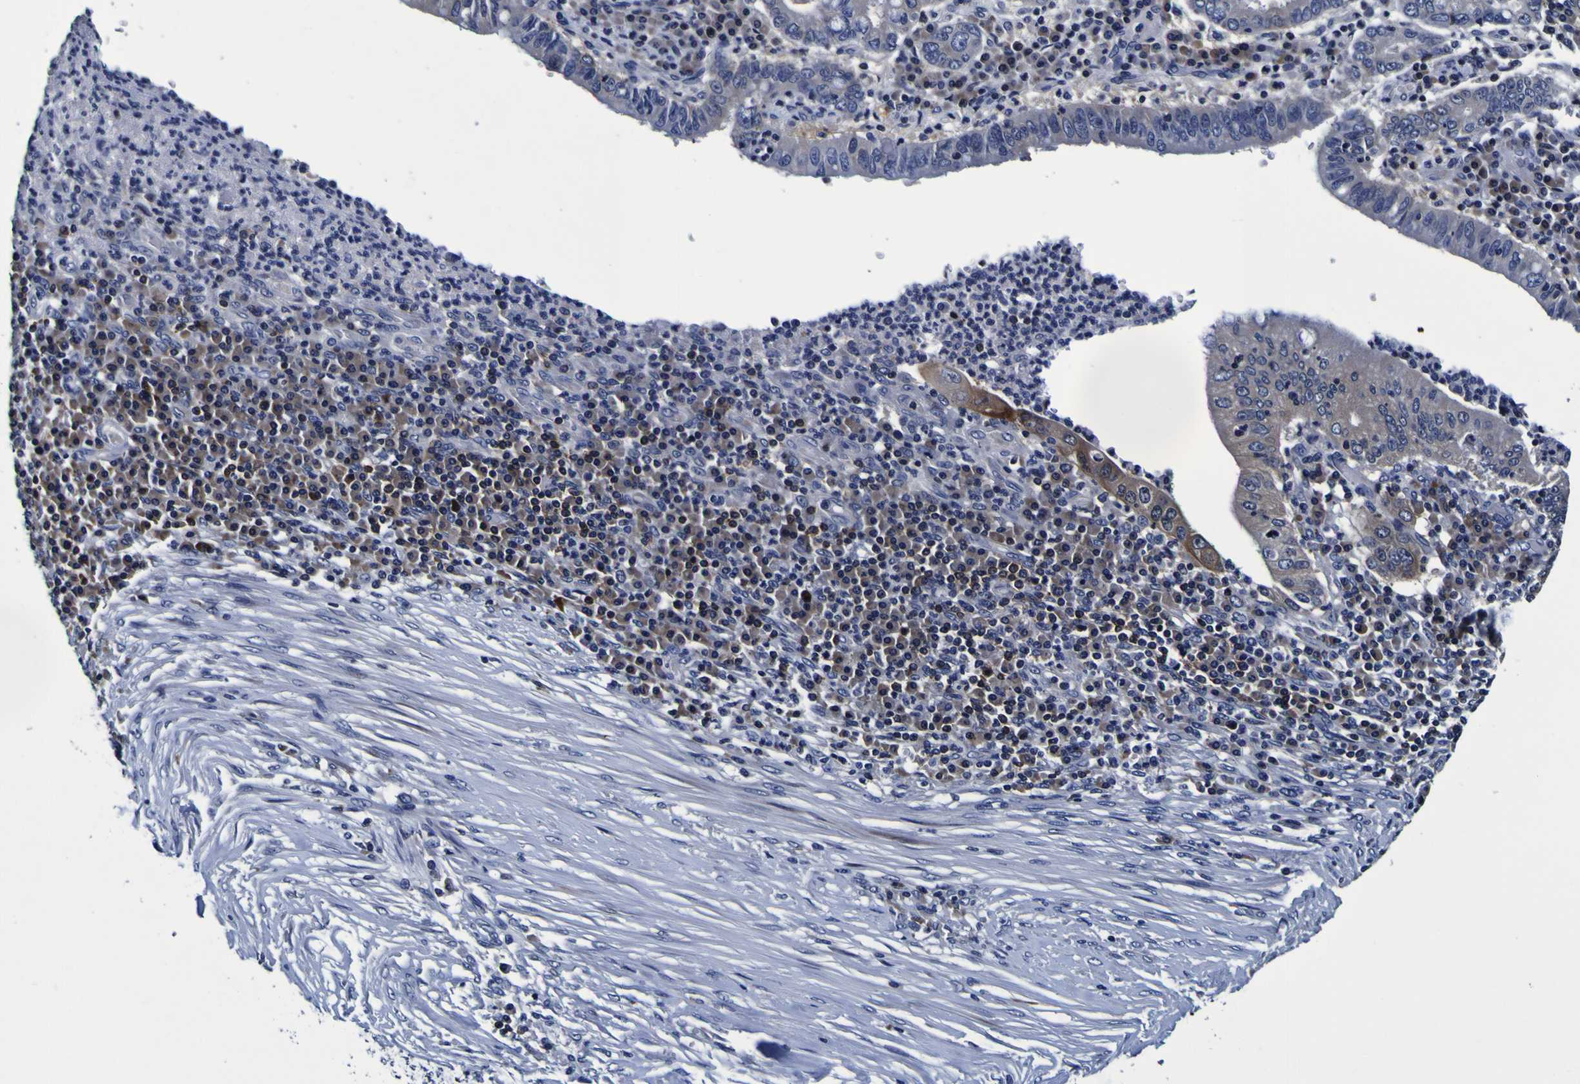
{"staining": {"intensity": "negative", "quantity": "none", "location": "none"}, "tissue": "stomach cancer", "cell_type": "Tumor cells", "image_type": "cancer", "snomed": [{"axis": "morphology", "description": "Normal tissue, NOS"}, {"axis": "morphology", "description": "Adenocarcinoma, NOS"}, {"axis": "topography", "description": "Esophagus"}, {"axis": "topography", "description": "Stomach, upper"}, {"axis": "topography", "description": "Peripheral nerve tissue"}], "caption": "Tumor cells show no significant positivity in stomach cancer.", "gene": "SORCS1", "patient": {"sex": "male", "age": 62}}